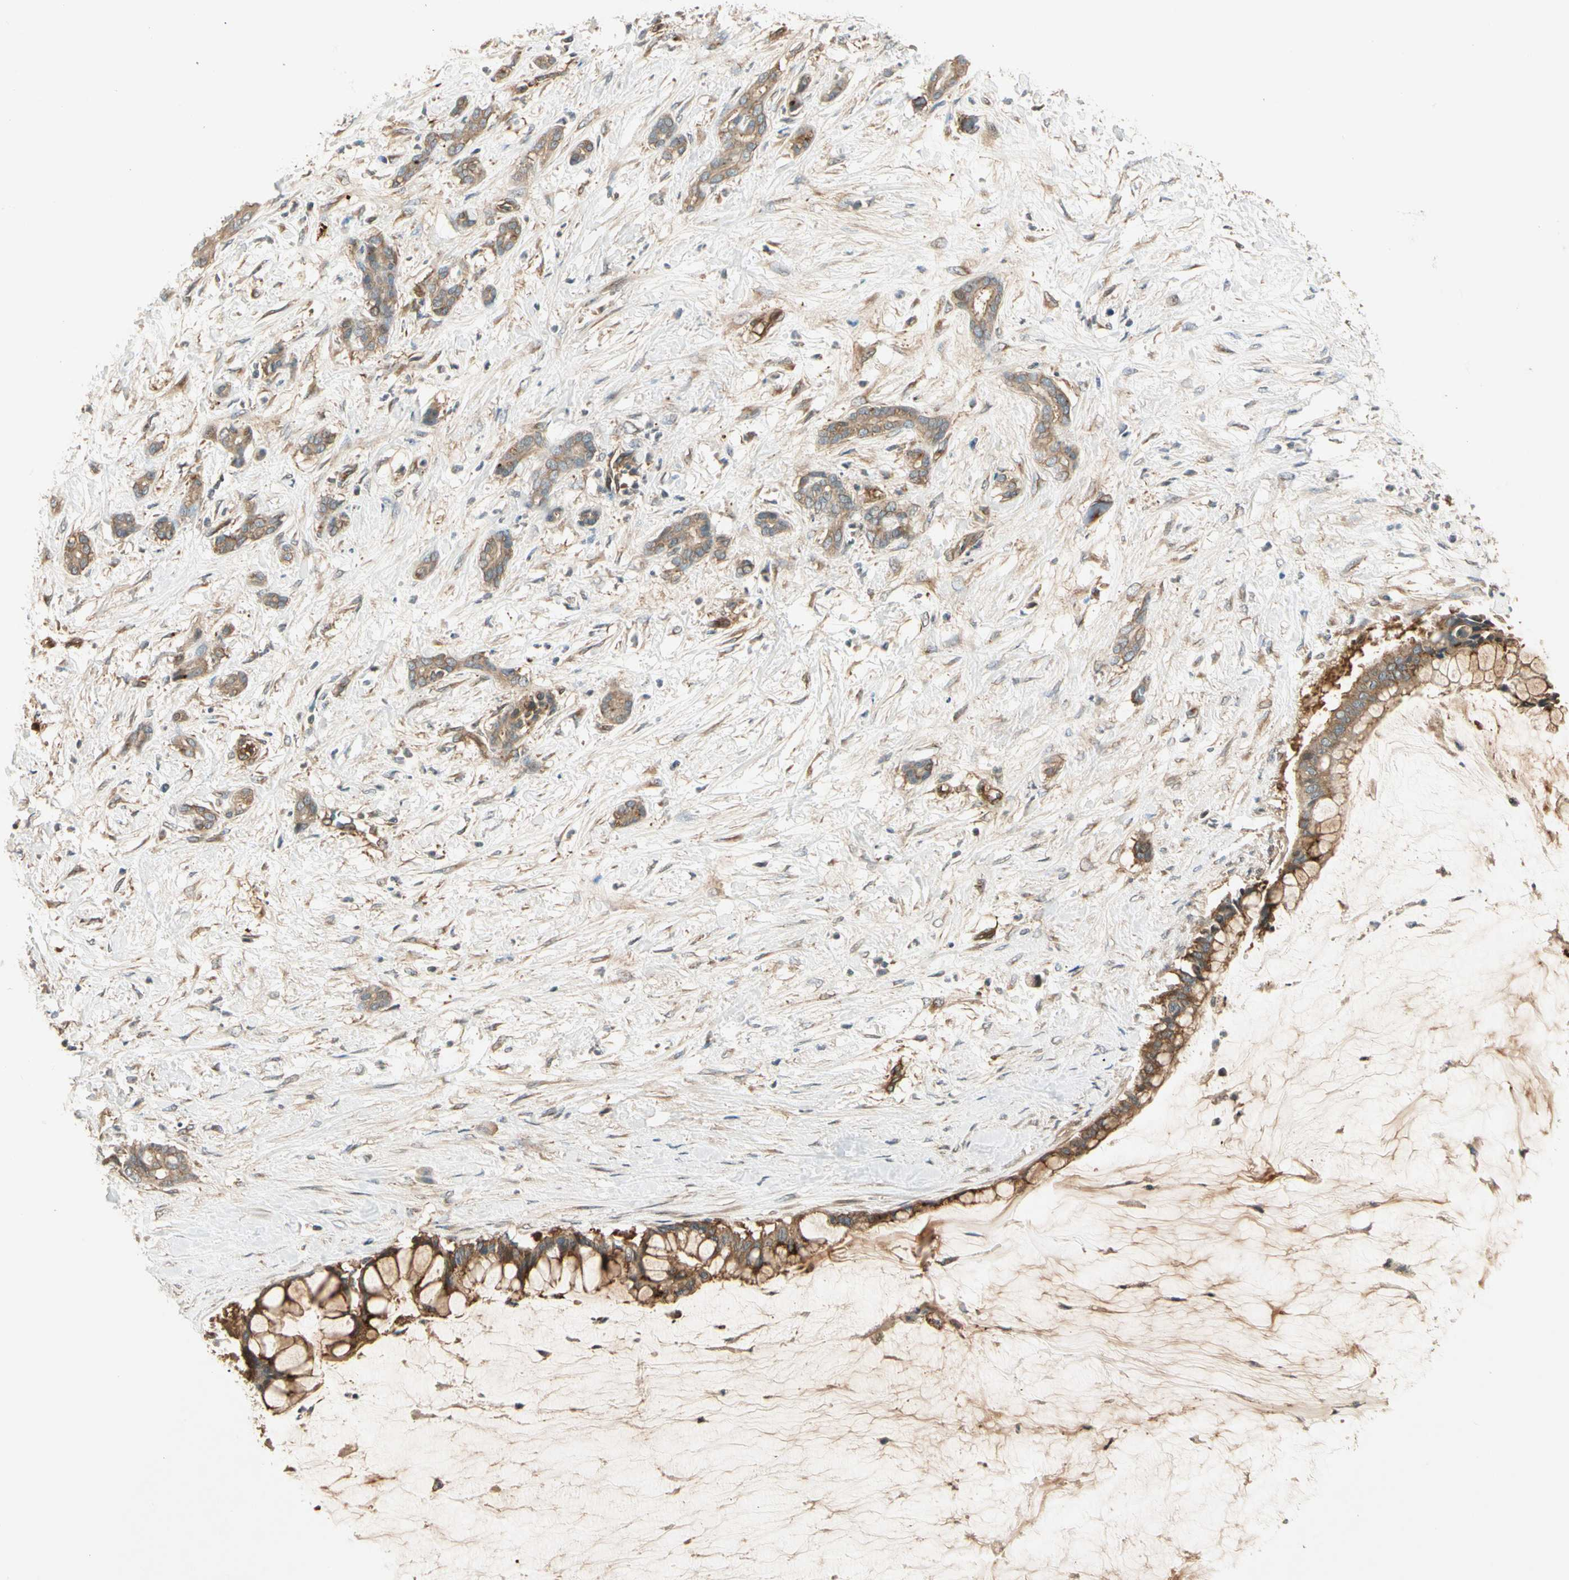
{"staining": {"intensity": "moderate", "quantity": "<25%", "location": "cytoplasmic/membranous"}, "tissue": "pancreatic cancer", "cell_type": "Tumor cells", "image_type": "cancer", "snomed": [{"axis": "morphology", "description": "Adenocarcinoma, NOS"}, {"axis": "topography", "description": "Pancreas"}], "caption": "Protein analysis of pancreatic cancer tissue shows moderate cytoplasmic/membranous expression in about <25% of tumor cells. (IHC, brightfield microscopy, high magnification).", "gene": "ROCK2", "patient": {"sex": "male", "age": 41}}